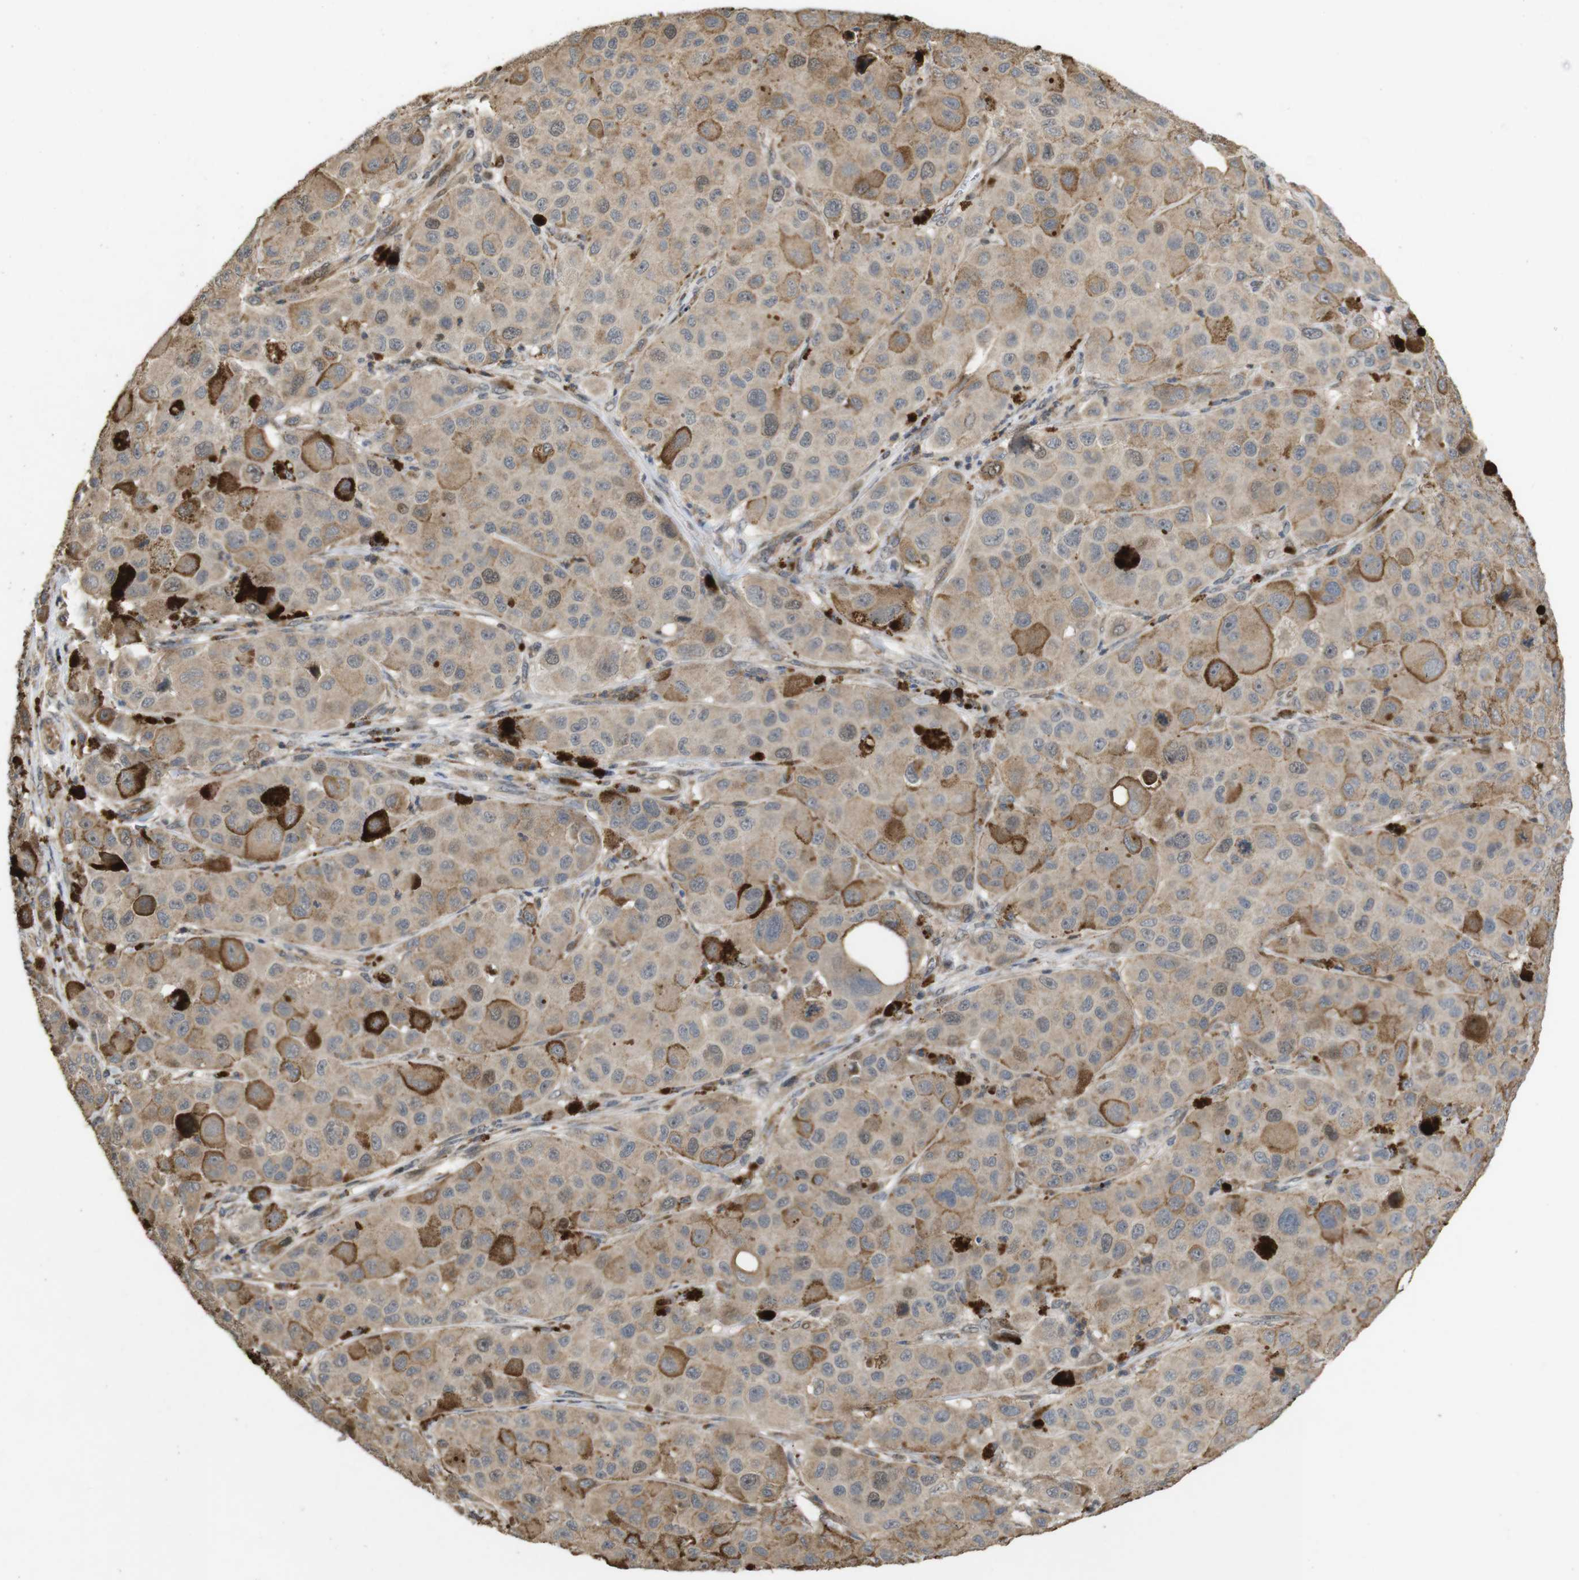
{"staining": {"intensity": "moderate", "quantity": "25%-75%", "location": "cytoplasmic/membranous,nuclear"}, "tissue": "melanoma", "cell_type": "Tumor cells", "image_type": "cancer", "snomed": [{"axis": "morphology", "description": "Malignant melanoma, NOS"}, {"axis": "topography", "description": "Skin"}], "caption": "Malignant melanoma tissue reveals moderate cytoplasmic/membranous and nuclear positivity in approximately 25%-75% of tumor cells", "gene": "PCDHB10", "patient": {"sex": "male", "age": 96}}